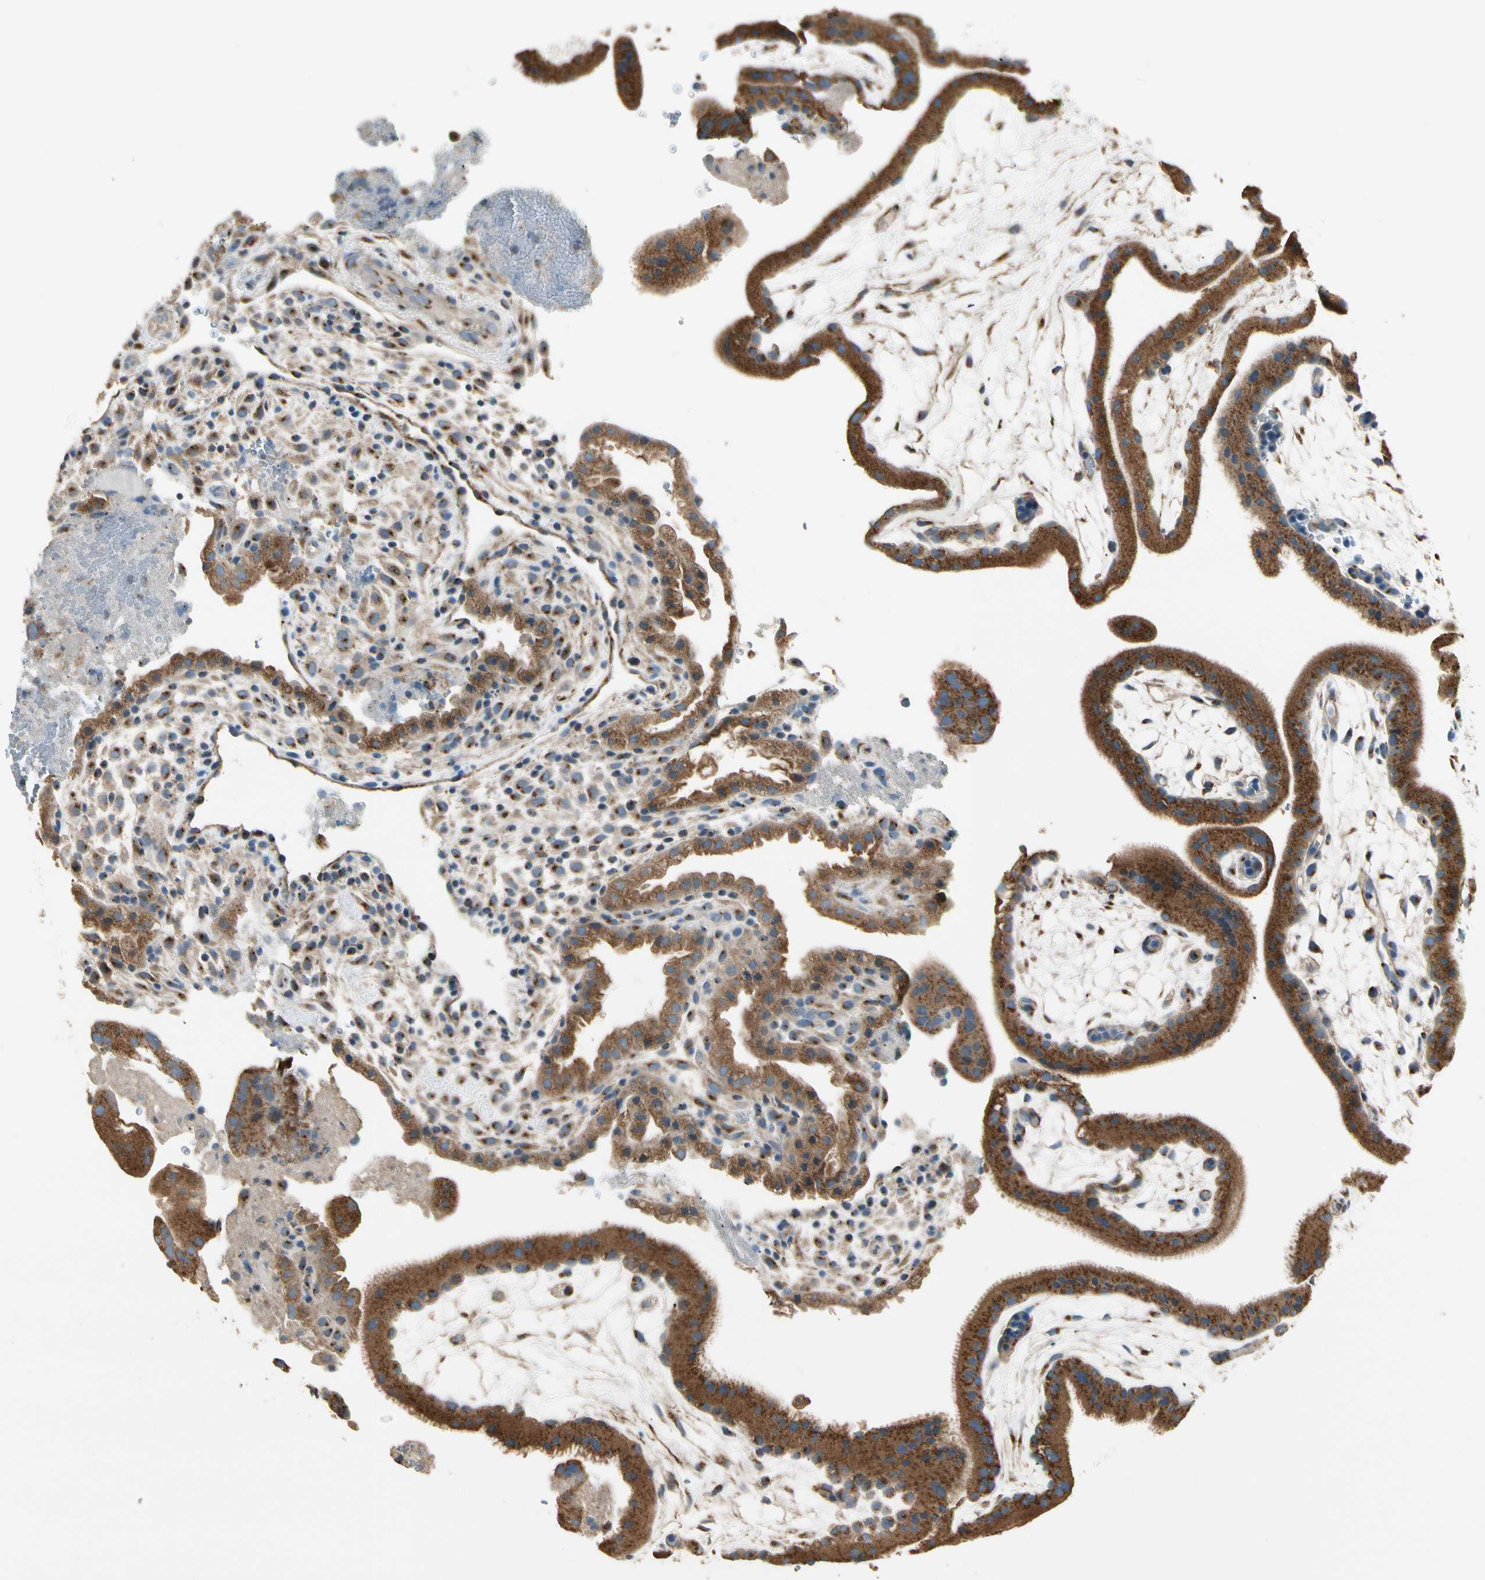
{"staining": {"intensity": "moderate", "quantity": ">75%", "location": "cytoplasmic/membranous"}, "tissue": "placenta", "cell_type": "Decidual cells", "image_type": "normal", "snomed": [{"axis": "morphology", "description": "Normal tissue, NOS"}, {"axis": "topography", "description": "Placenta"}], "caption": "A medium amount of moderate cytoplasmic/membranous expression is appreciated in approximately >75% of decidual cells in unremarkable placenta.", "gene": "AKAP9", "patient": {"sex": "female", "age": 19}}